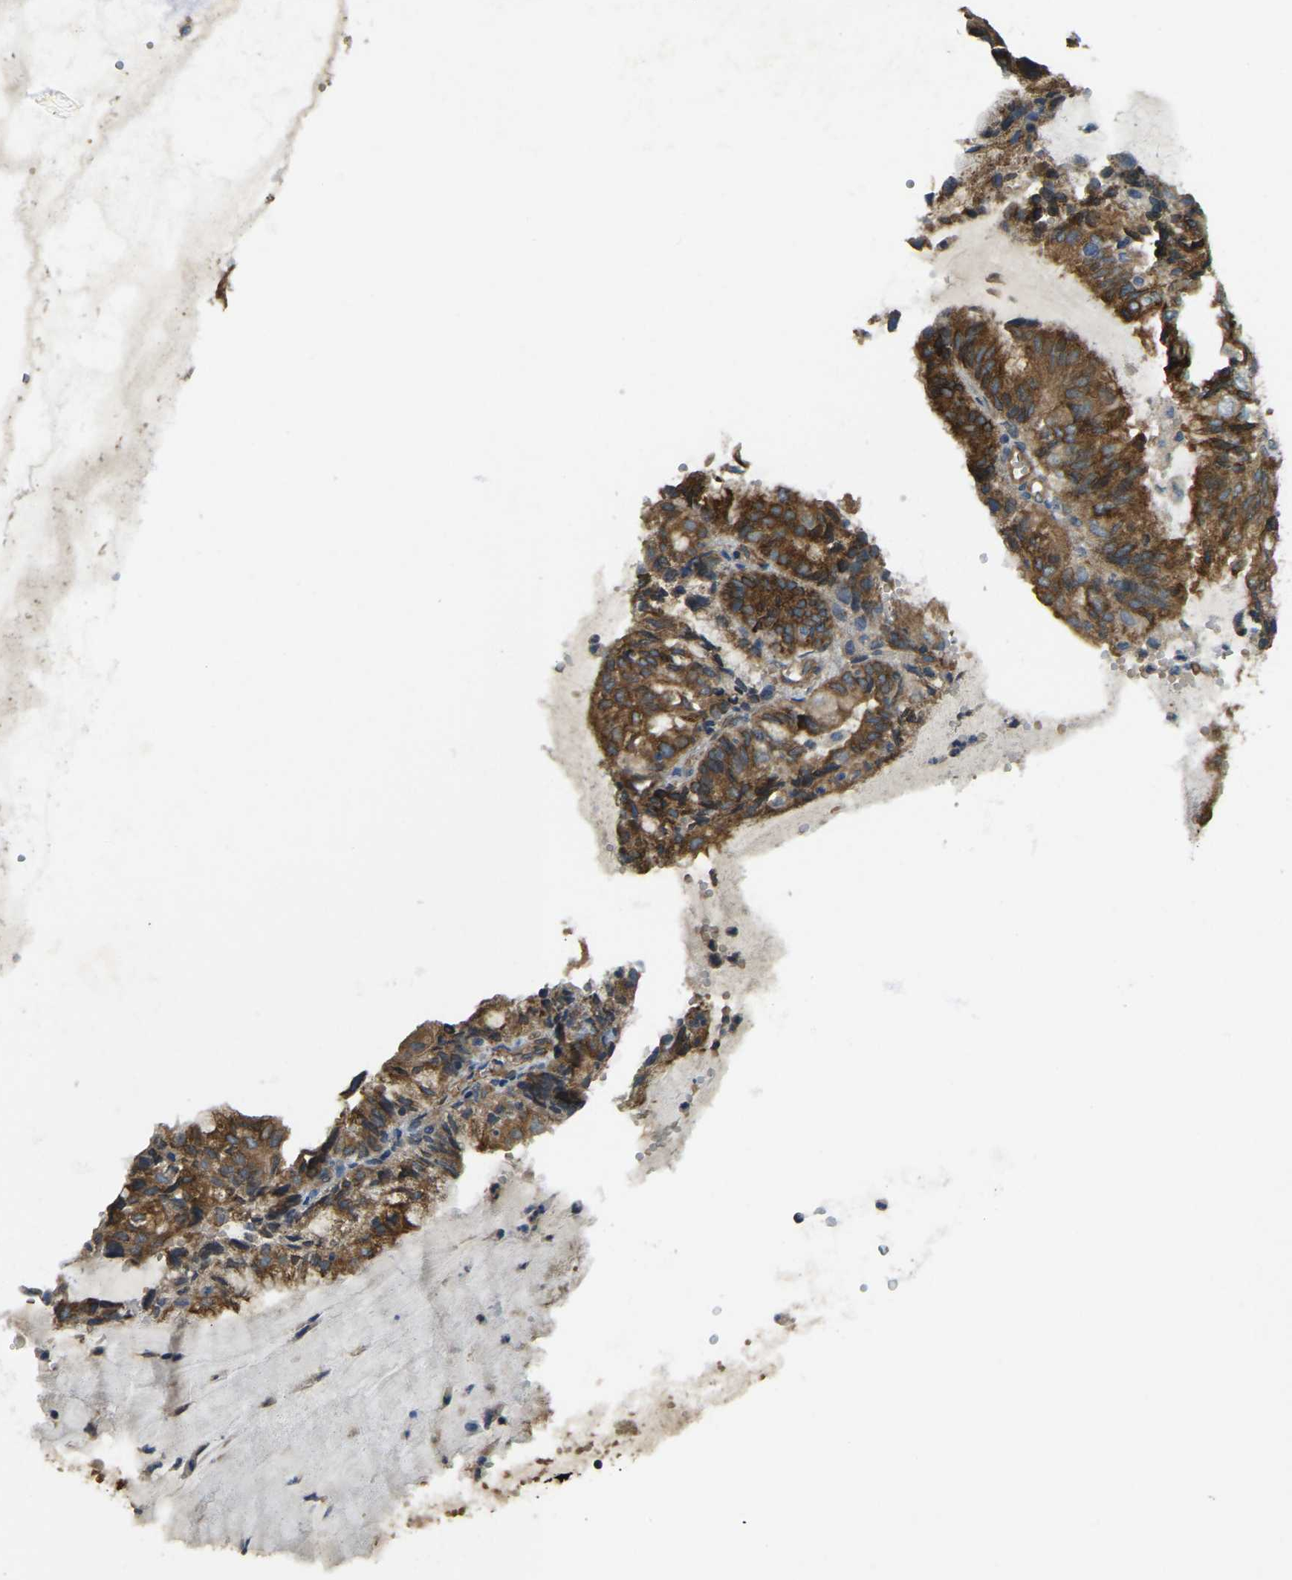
{"staining": {"intensity": "strong", "quantity": ">75%", "location": "cytoplasmic/membranous"}, "tissue": "endometrial cancer", "cell_type": "Tumor cells", "image_type": "cancer", "snomed": [{"axis": "morphology", "description": "Adenocarcinoma, NOS"}, {"axis": "topography", "description": "Endometrium"}], "caption": "Immunohistochemical staining of human endometrial cancer demonstrates high levels of strong cytoplasmic/membranous expression in about >75% of tumor cells.", "gene": "ERGIC1", "patient": {"sex": "female", "age": 81}}